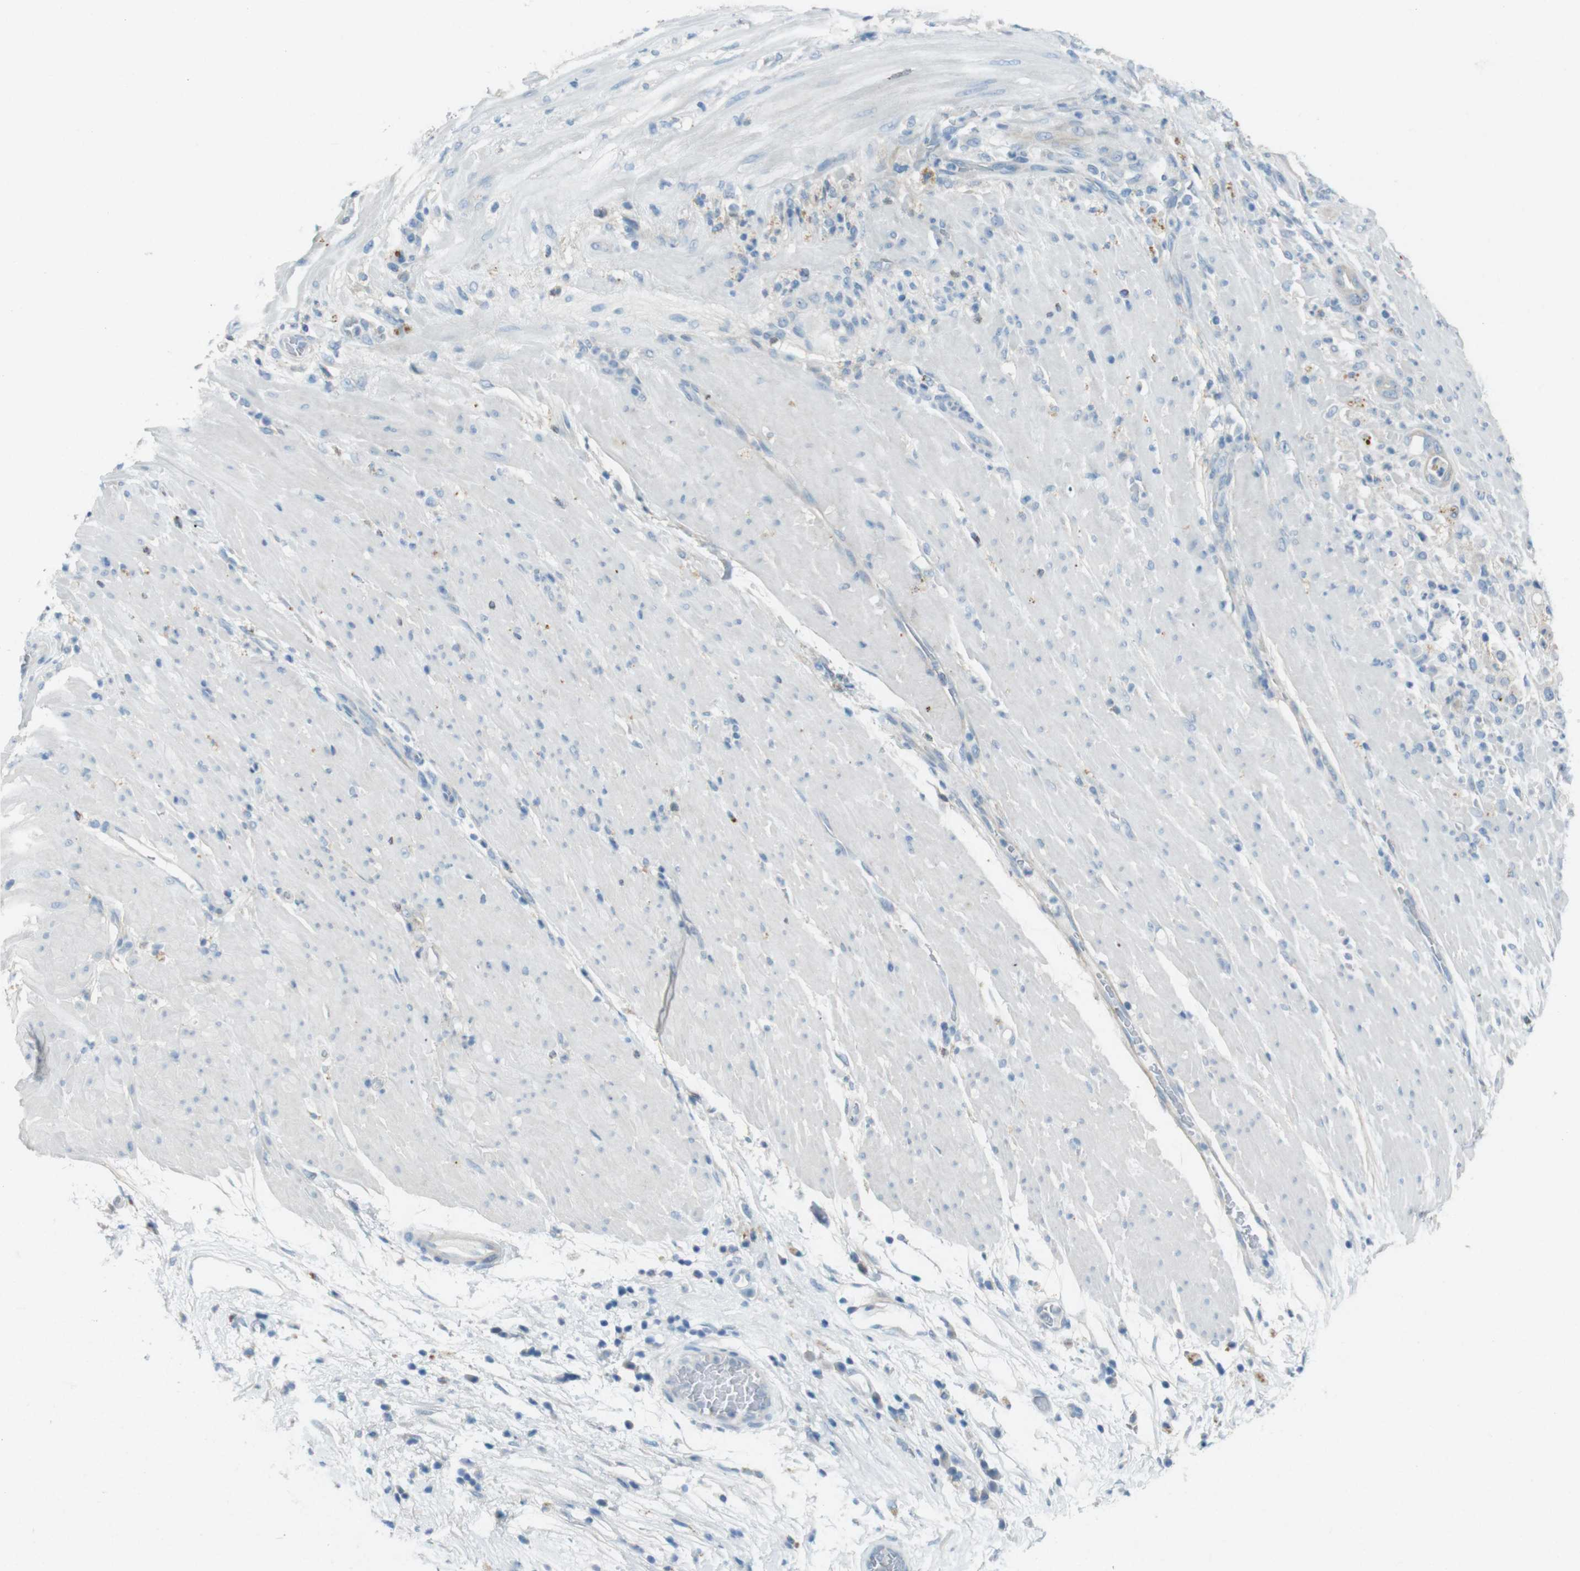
{"staining": {"intensity": "negative", "quantity": "none", "location": "none"}, "tissue": "pancreatic cancer", "cell_type": "Tumor cells", "image_type": "cancer", "snomed": [{"axis": "morphology", "description": "Adenocarcinoma, NOS"}, {"axis": "topography", "description": "Pancreas"}], "caption": "Human pancreatic adenocarcinoma stained for a protein using IHC shows no positivity in tumor cells.", "gene": "ENTPD7", "patient": {"sex": "male", "age": 63}}